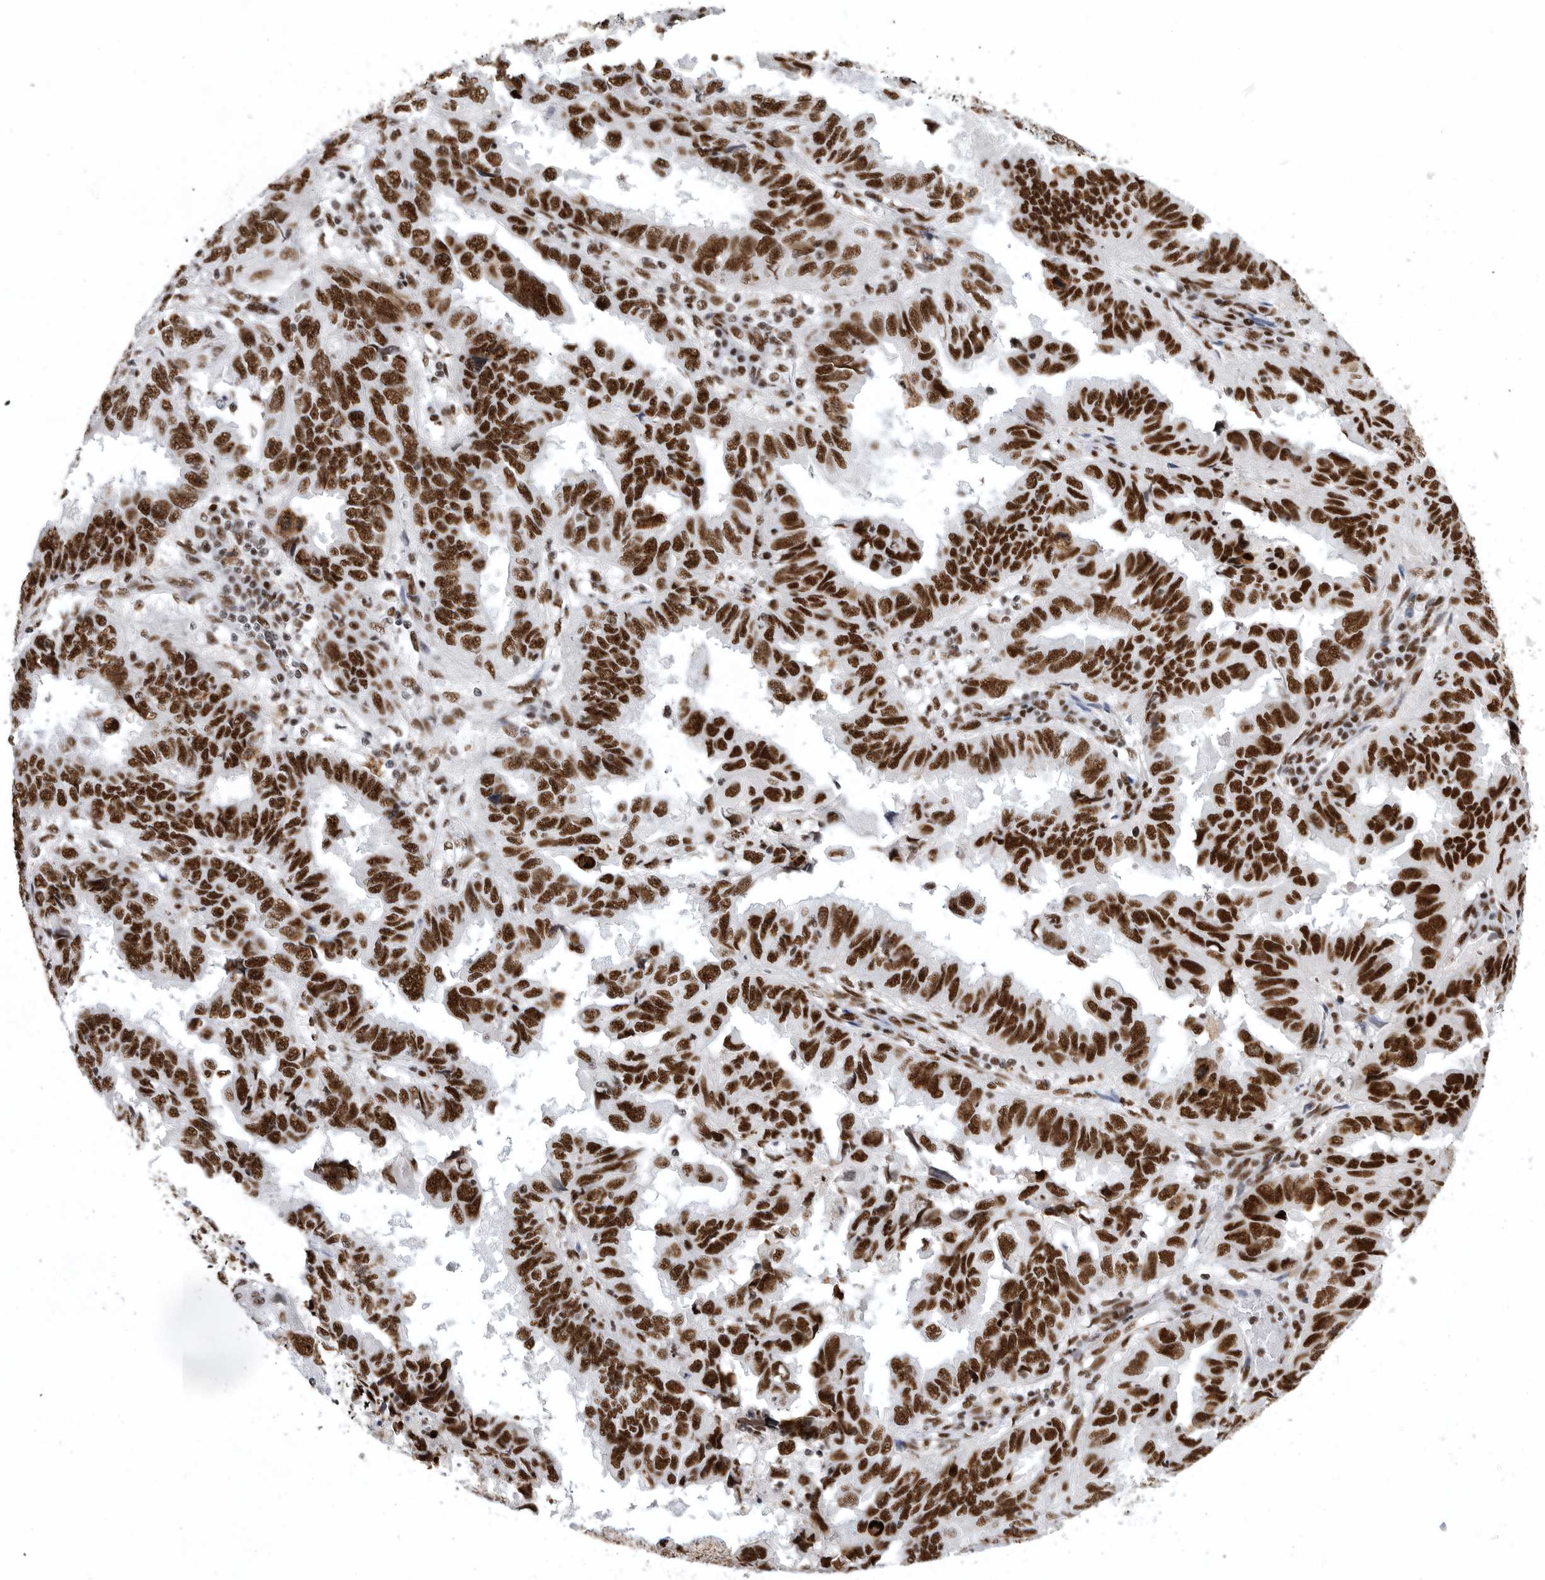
{"staining": {"intensity": "strong", "quantity": ">75%", "location": "nuclear"}, "tissue": "endometrial cancer", "cell_type": "Tumor cells", "image_type": "cancer", "snomed": [{"axis": "morphology", "description": "Adenocarcinoma, NOS"}, {"axis": "topography", "description": "Uterus"}], "caption": "Immunohistochemistry histopathology image of human endometrial cancer stained for a protein (brown), which displays high levels of strong nuclear staining in about >75% of tumor cells.", "gene": "BCLAF1", "patient": {"sex": "female", "age": 77}}